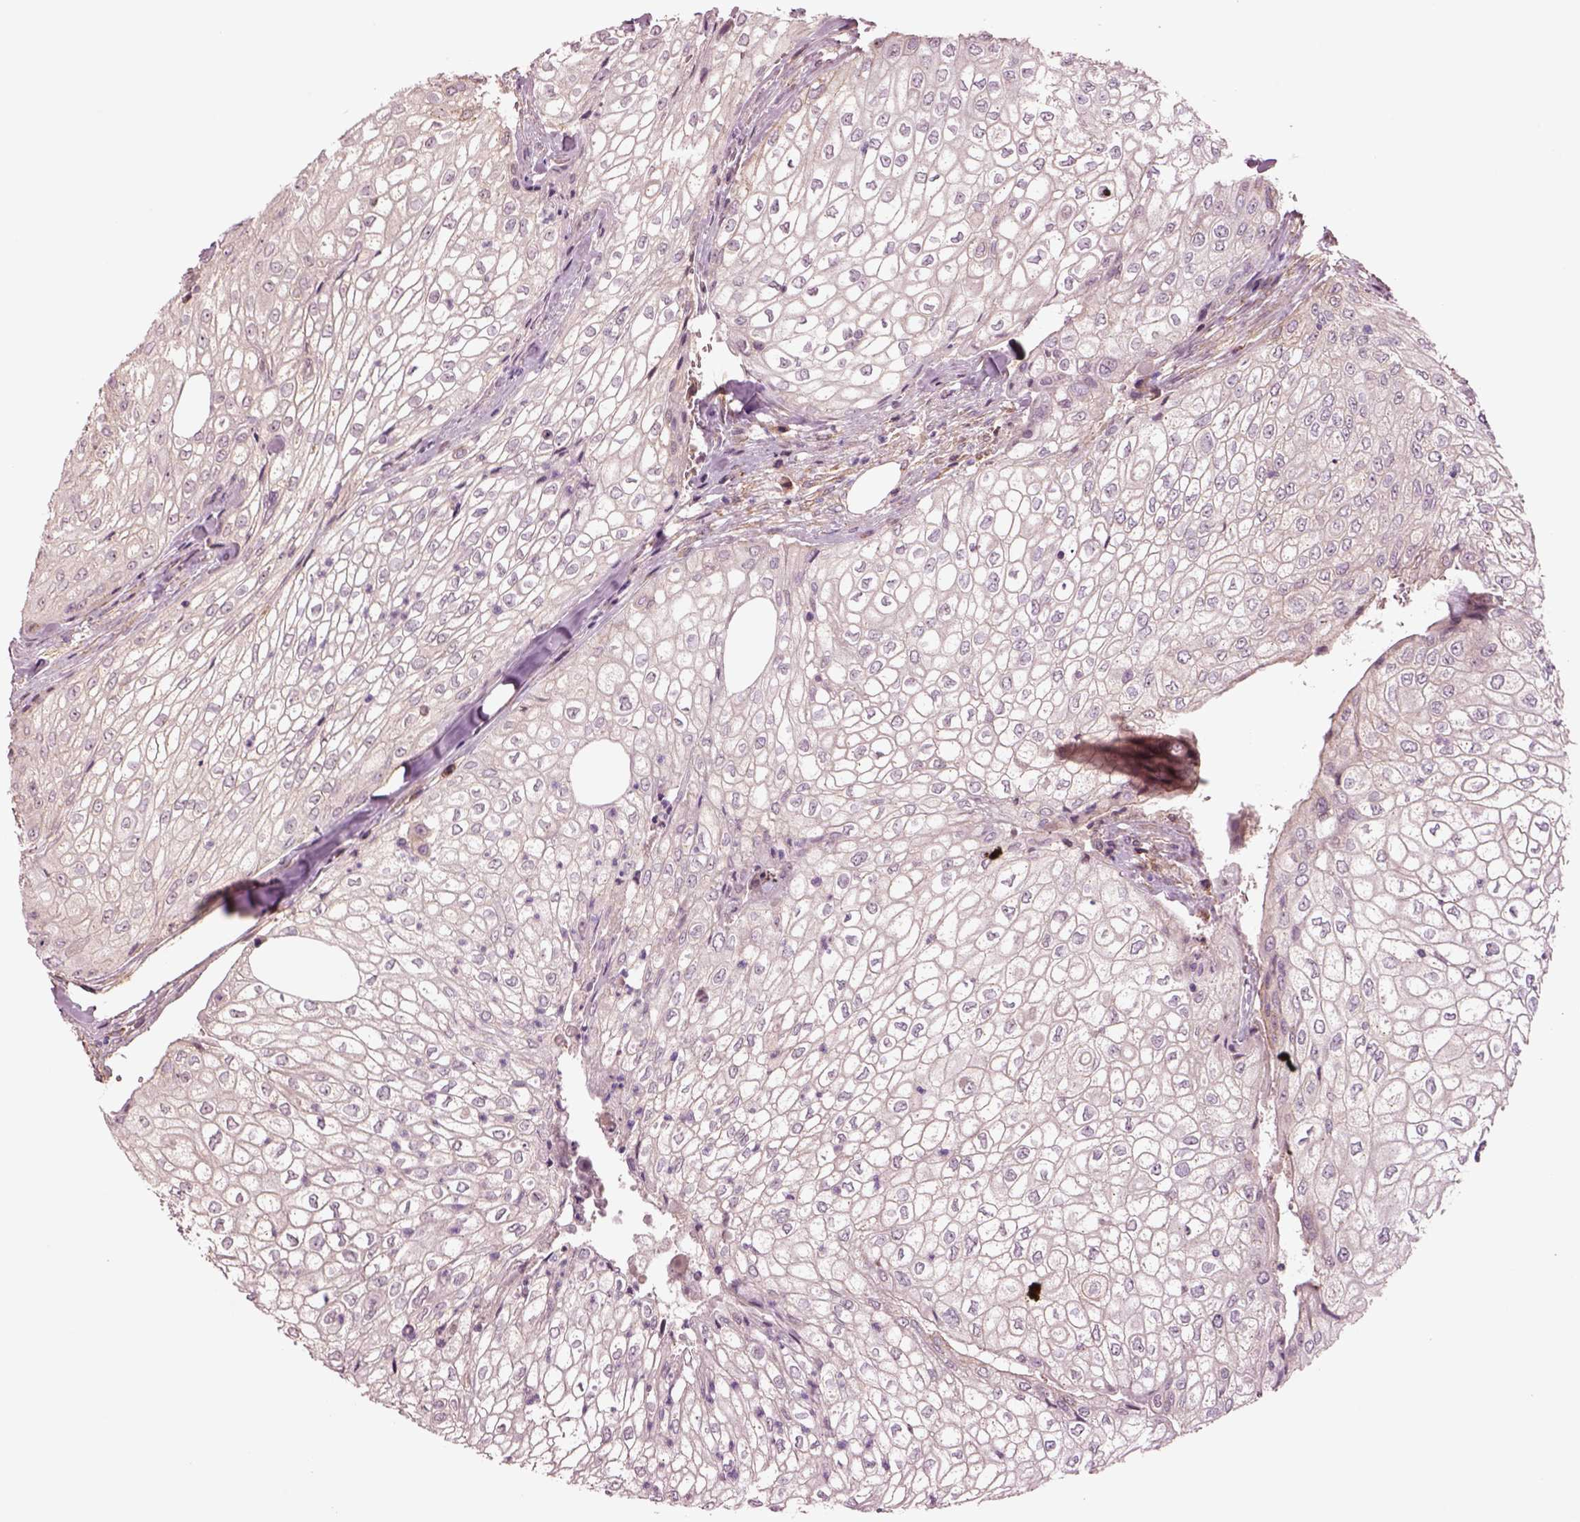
{"staining": {"intensity": "negative", "quantity": "none", "location": "none"}, "tissue": "urothelial cancer", "cell_type": "Tumor cells", "image_type": "cancer", "snomed": [{"axis": "morphology", "description": "Urothelial carcinoma, High grade"}, {"axis": "topography", "description": "Urinary bladder"}], "caption": "High power microscopy micrograph of an immunohistochemistry micrograph of high-grade urothelial carcinoma, revealing no significant staining in tumor cells. (DAB (3,3'-diaminobenzidine) IHC, high magnification).", "gene": "HTR1B", "patient": {"sex": "male", "age": 62}}